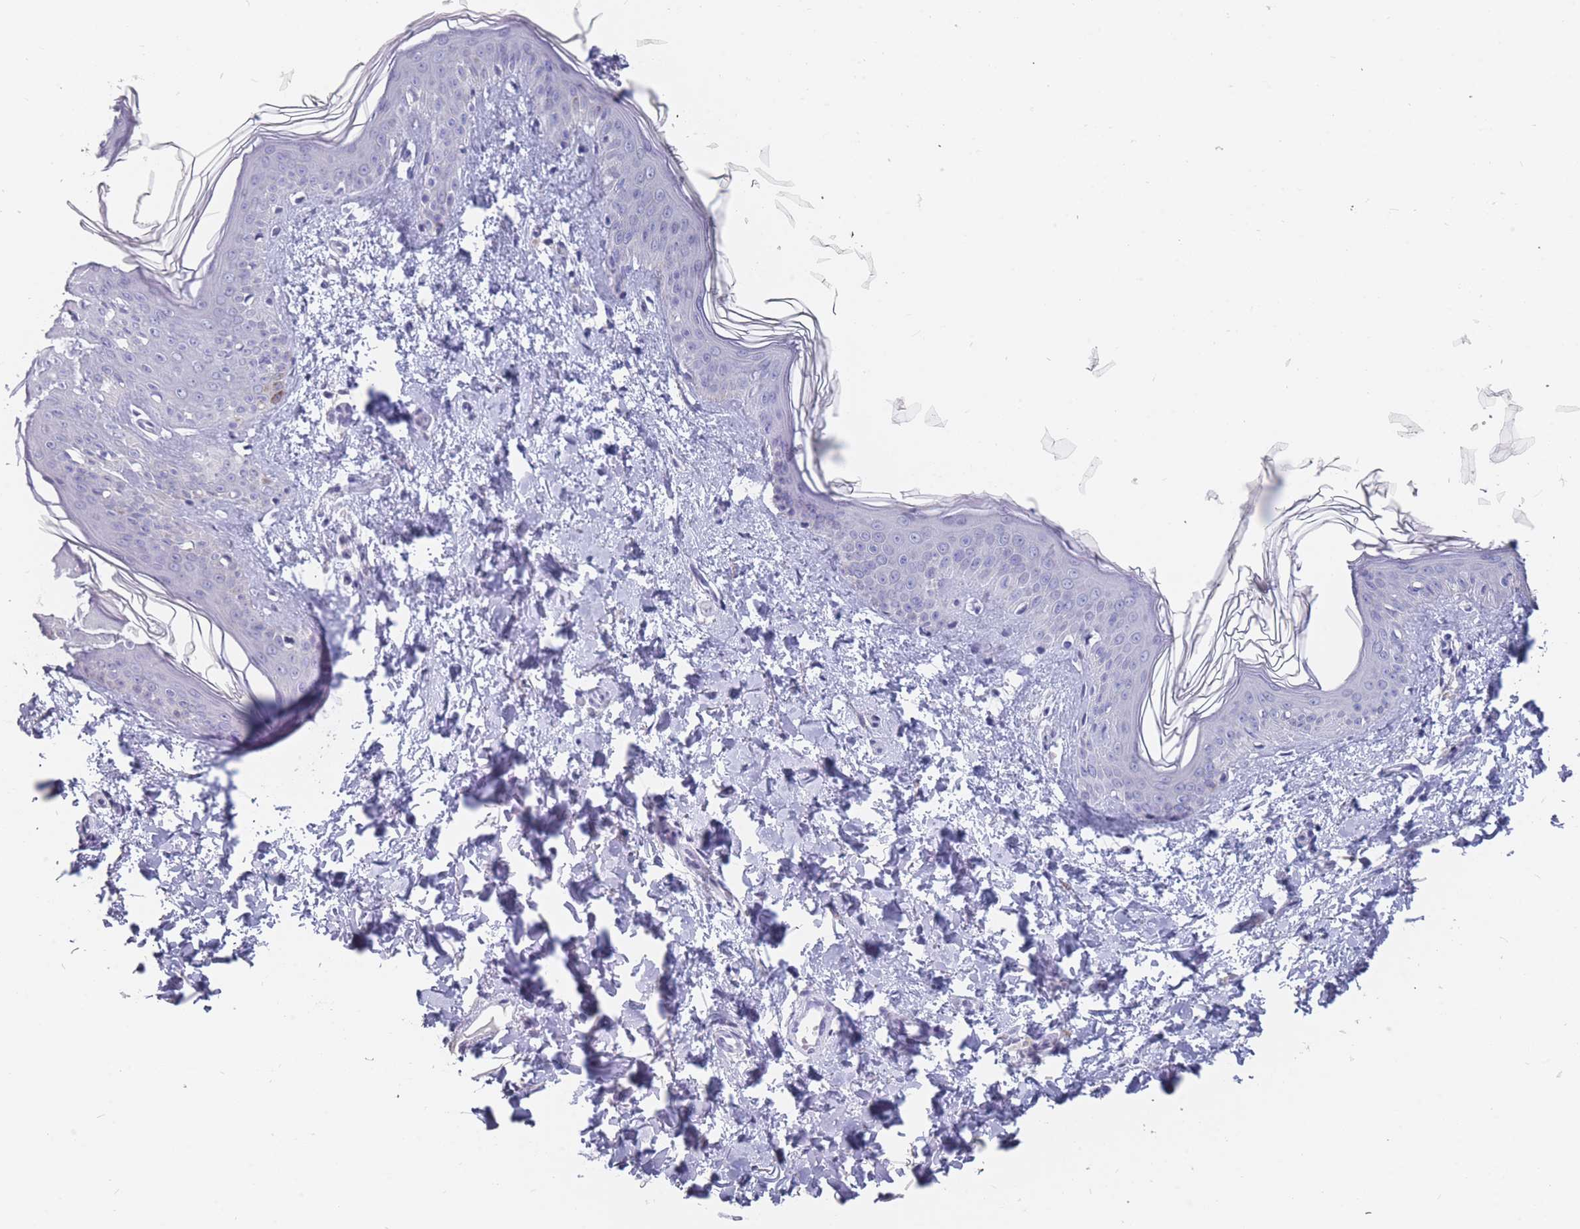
{"staining": {"intensity": "negative", "quantity": "none", "location": "none"}, "tissue": "skin", "cell_type": "Fibroblasts", "image_type": "normal", "snomed": [{"axis": "morphology", "description": "Normal tissue, NOS"}, {"axis": "topography", "description": "Skin"}], "caption": "Skin stained for a protein using immunohistochemistry shows no expression fibroblasts.", "gene": "CYP51A1", "patient": {"sex": "female", "age": 41}}